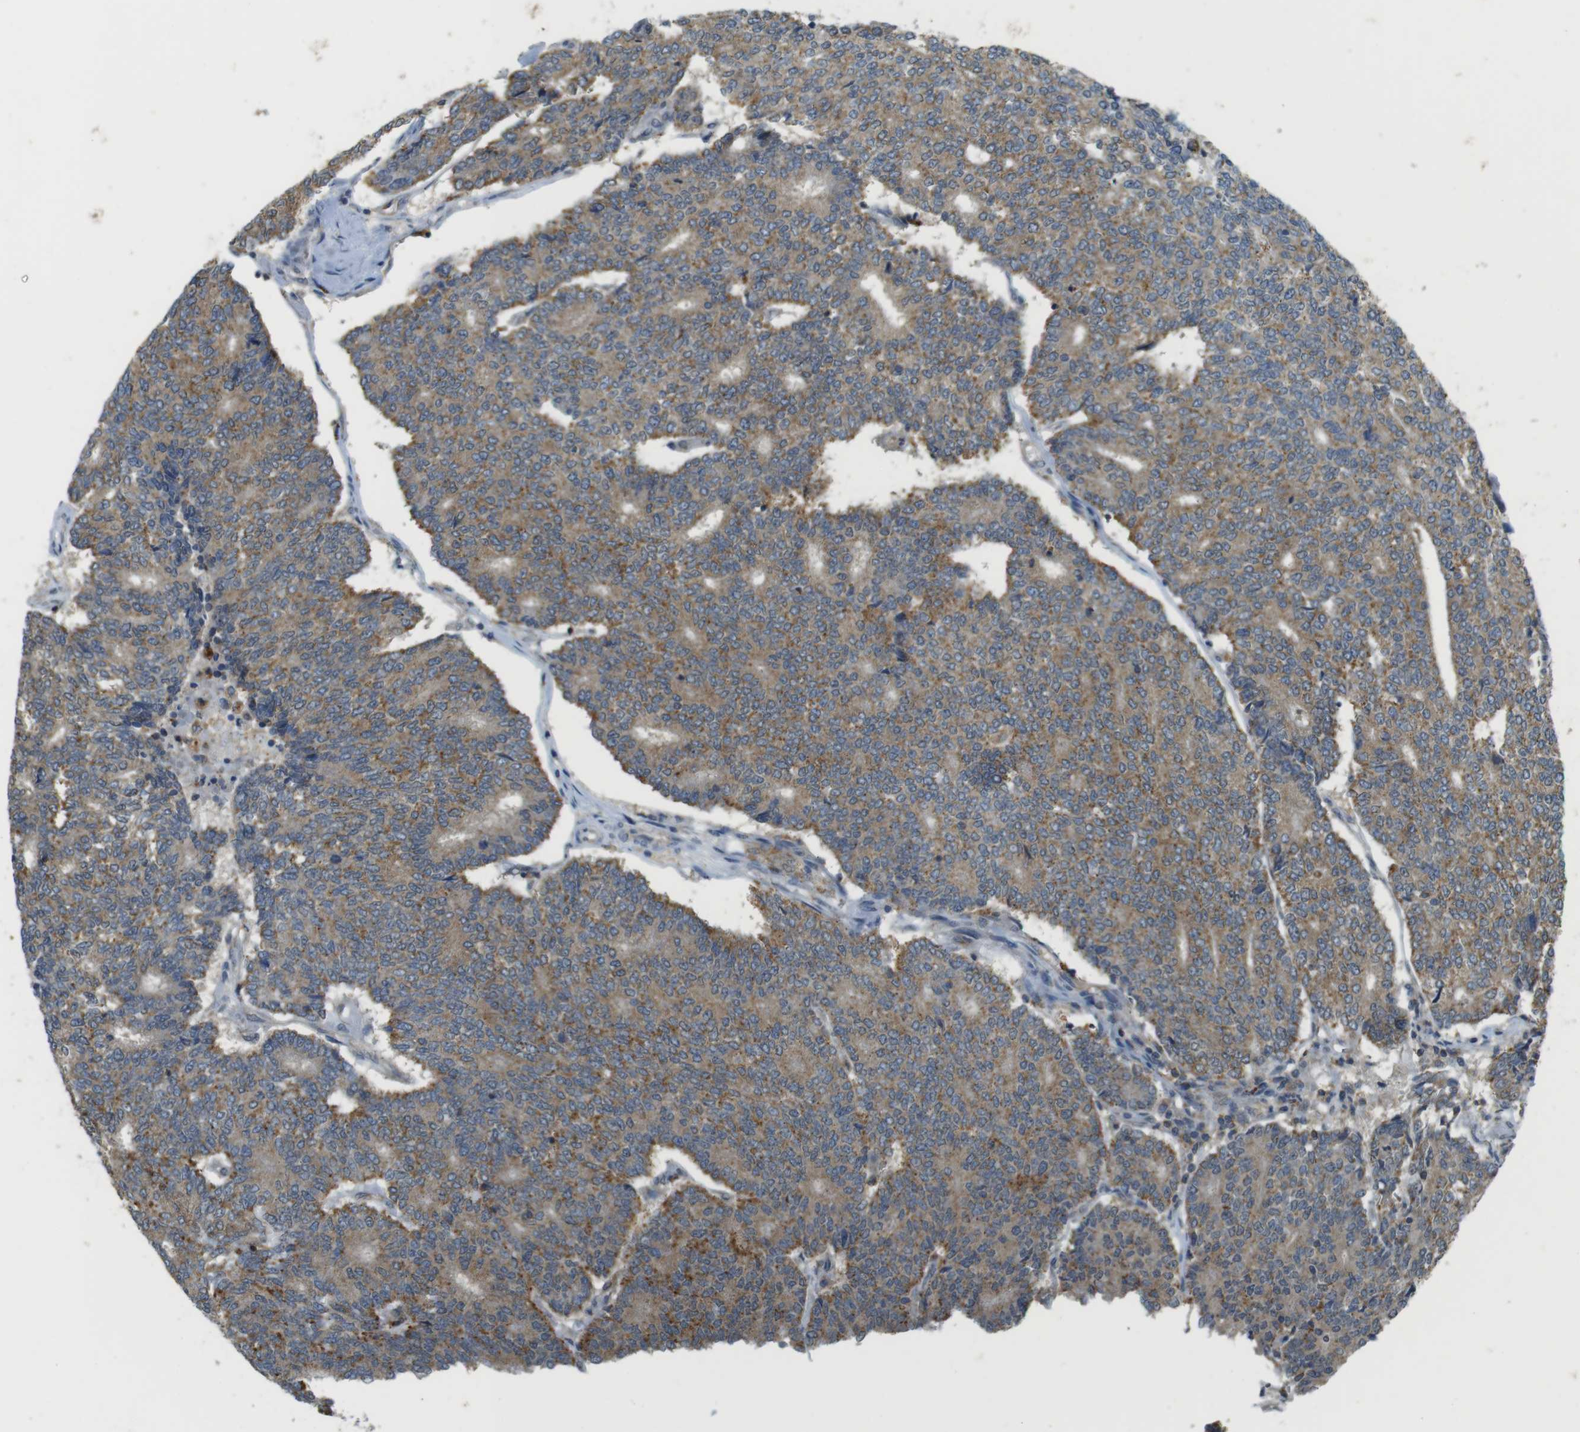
{"staining": {"intensity": "moderate", "quantity": ">75%", "location": "cytoplasmic/membranous"}, "tissue": "prostate cancer", "cell_type": "Tumor cells", "image_type": "cancer", "snomed": [{"axis": "morphology", "description": "Normal tissue, NOS"}, {"axis": "morphology", "description": "Adenocarcinoma, High grade"}, {"axis": "topography", "description": "Prostate"}, {"axis": "topography", "description": "Seminal veicle"}], "caption": "There is medium levels of moderate cytoplasmic/membranous expression in tumor cells of high-grade adenocarcinoma (prostate), as demonstrated by immunohistochemical staining (brown color).", "gene": "BRI3BP", "patient": {"sex": "male", "age": 55}}